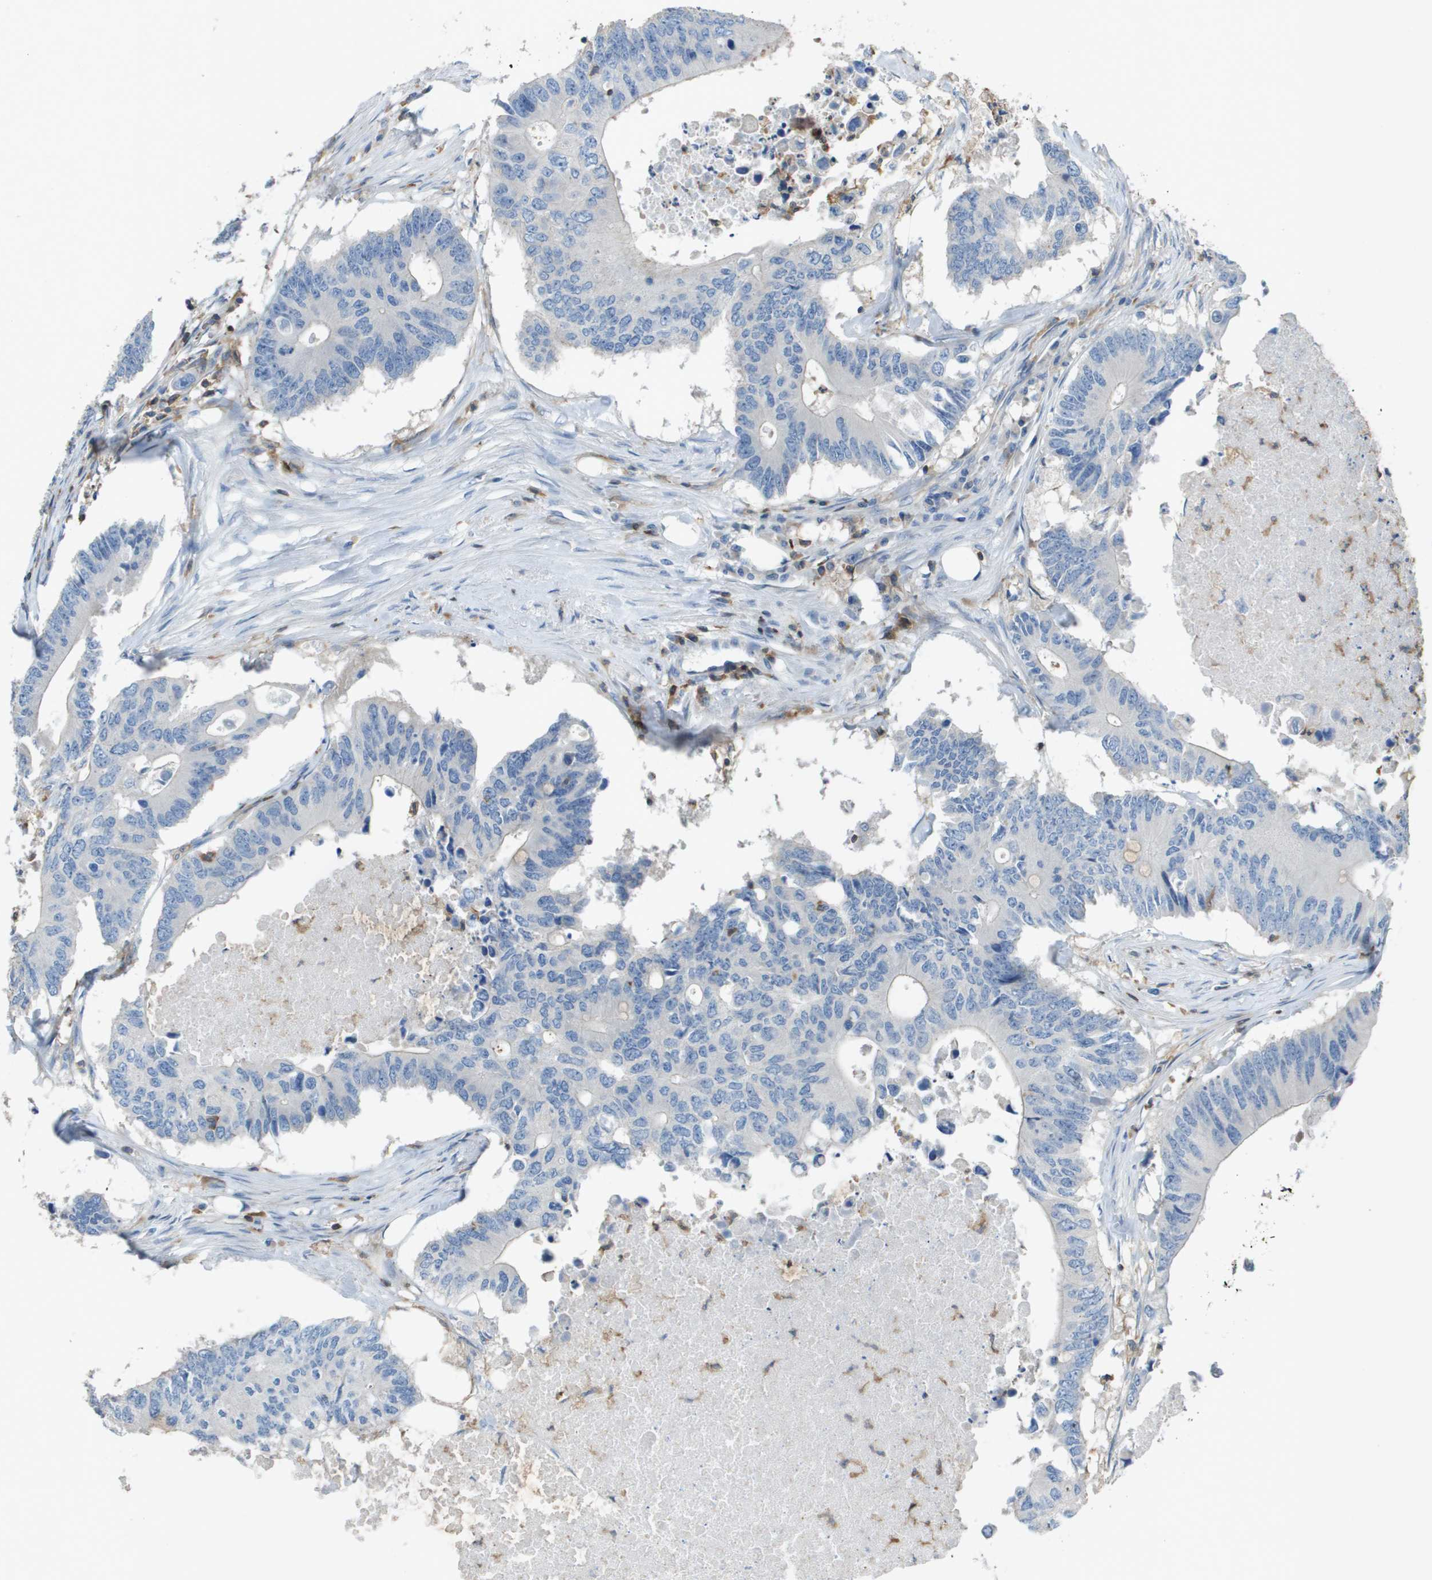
{"staining": {"intensity": "negative", "quantity": "none", "location": "none"}, "tissue": "colorectal cancer", "cell_type": "Tumor cells", "image_type": "cancer", "snomed": [{"axis": "morphology", "description": "Adenocarcinoma, NOS"}, {"axis": "topography", "description": "Colon"}], "caption": "An immunohistochemistry (IHC) photomicrograph of colorectal cancer is shown. There is no staining in tumor cells of colorectal cancer. (DAB (3,3'-diaminobenzidine) immunohistochemistry visualized using brightfield microscopy, high magnification).", "gene": "APBB1IP", "patient": {"sex": "male", "age": 71}}